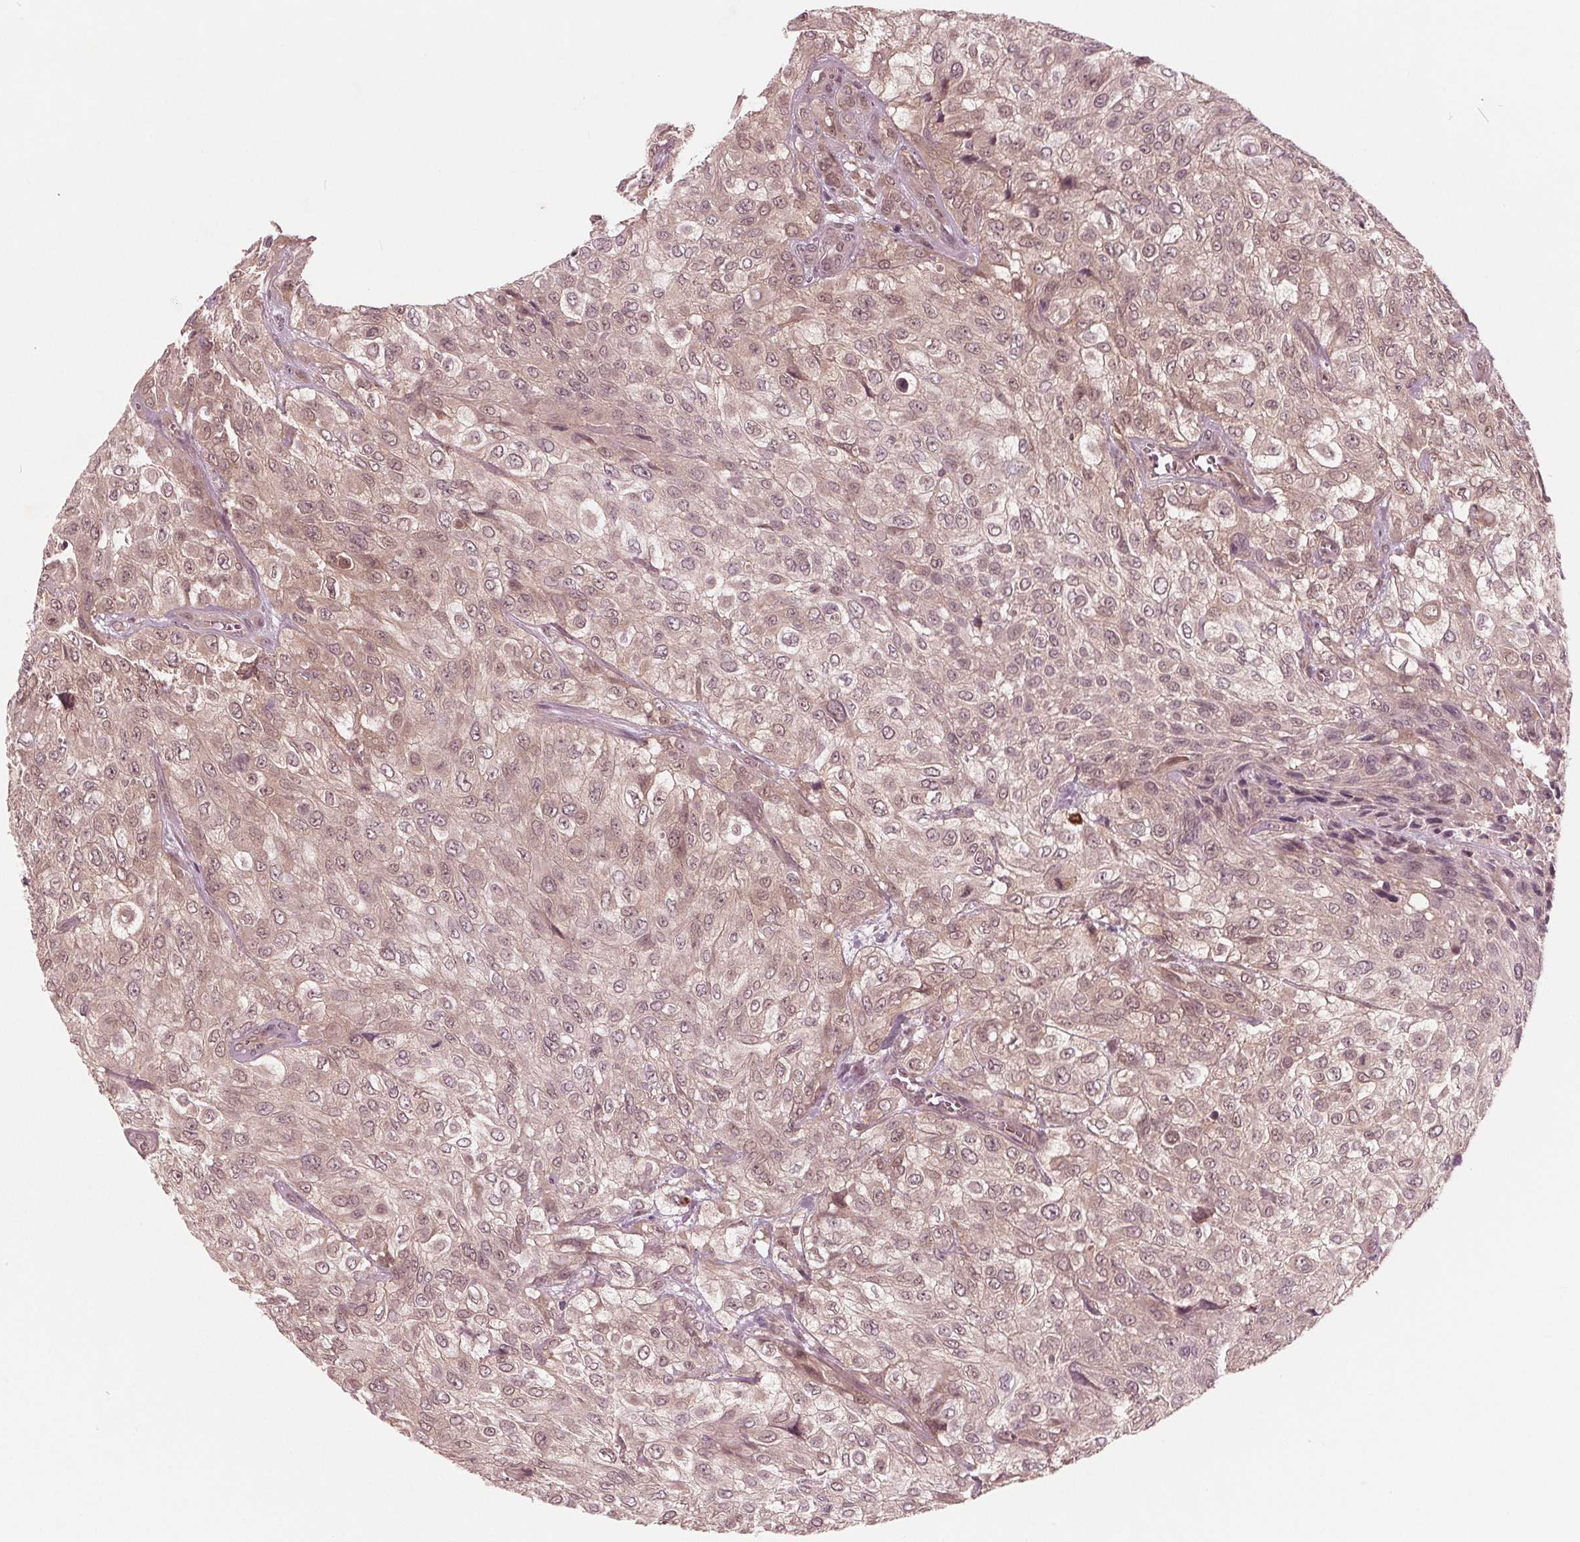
{"staining": {"intensity": "weak", "quantity": "25%-75%", "location": "cytoplasmic/membranous"}, "tissue": "urothelial cancer", "cell_type": "Tumor cells", "image_type": "cancer", "snomed": [{"axis": "morphology", "description": "Urothelial carcinoma, High grade"}, {"axis": "topography", "description": "Urinary bladder"}], "caption": "Protein analysis of urothelial cancer tissue shows weak cytoplasmic/membranous positivity in approximately 25%-75% of tumor cells.", "gene": "UBALD1", "patient": {"sex": "male", "age": 57}}